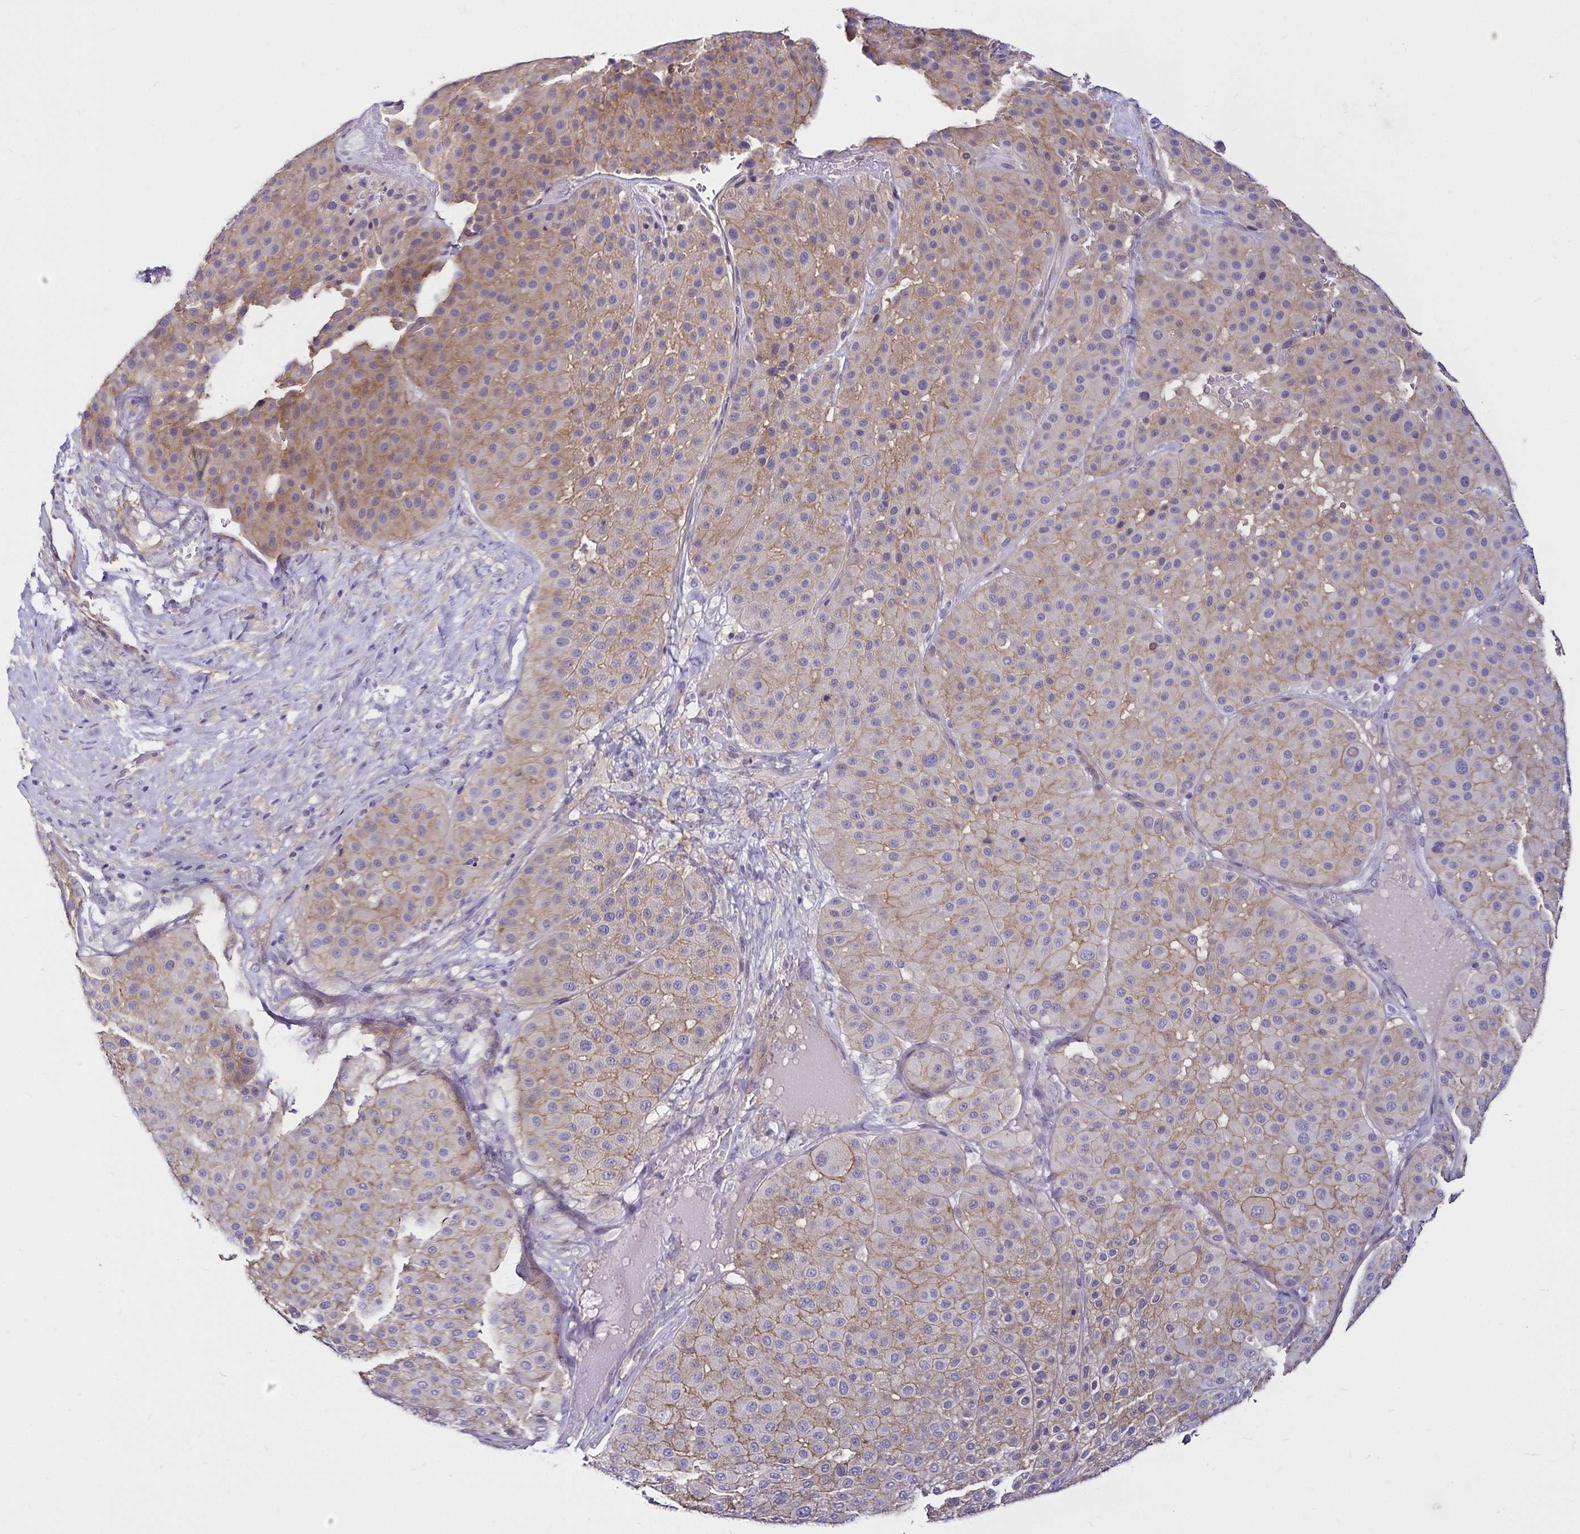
{"staining": {"intensity": "weak", "quantity": "25%-75%", "location": "cytoplasmic/membranous"}, "tissue": "melanoma", "cell_type": "Tumor cells", "image_type": "cancer", "snomed": [{"axis": "morphology", "description": "Malignant melanoma, Metastatic site"}, {"axis": "topography", "description": "Smooth muscle"}], "caption": "Malignant melanoma (metastatic site) stained with DAB immunohistochemistry exhibits low levels of weak cytoplasmic/membranous staining in approximately 25%-75% of tumor cells.", "gene": "GNG12", "patient": {"sex": "male", "age": 41}}